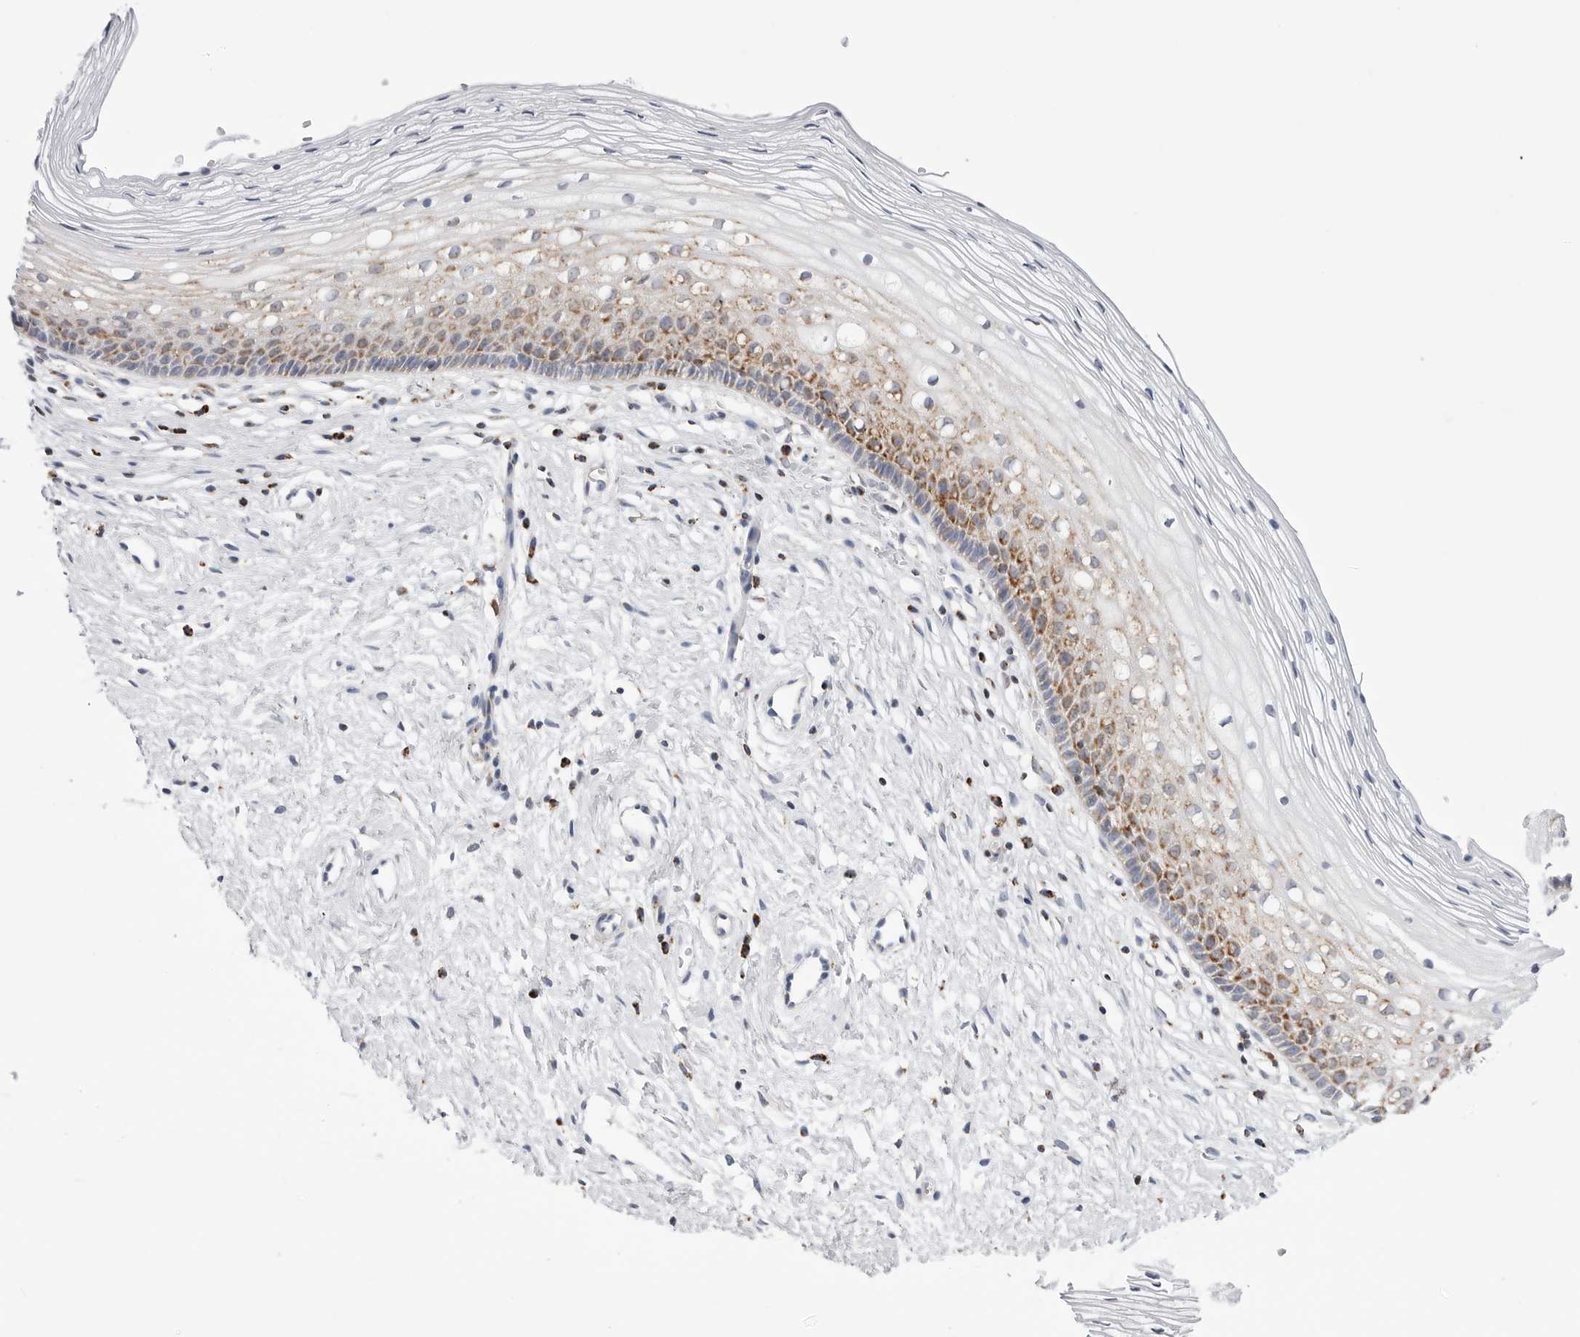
{"staining": {"intensity": "moderate", "quantity": "<25%", "location": "cytoplasmic/membranous"}, "tissue": "cervix", "cell_type": "Glandular cells", "image_type": "normal", "snomed": [{"axis": "morphology", "description": "Normal tissue, NOS"}, {"axis": "topography", "description": "Cervix"}], "caption": "Immunohistochemistry histopathology image of unremarkable human cervix stained for a protein (brown), which displays low levels of moderate cytoplasmic/membranous positivity in approximately <25% of glandular cells.", "gene": "ATP5IF1", "patient": {"sex": "female", "age": 27}}